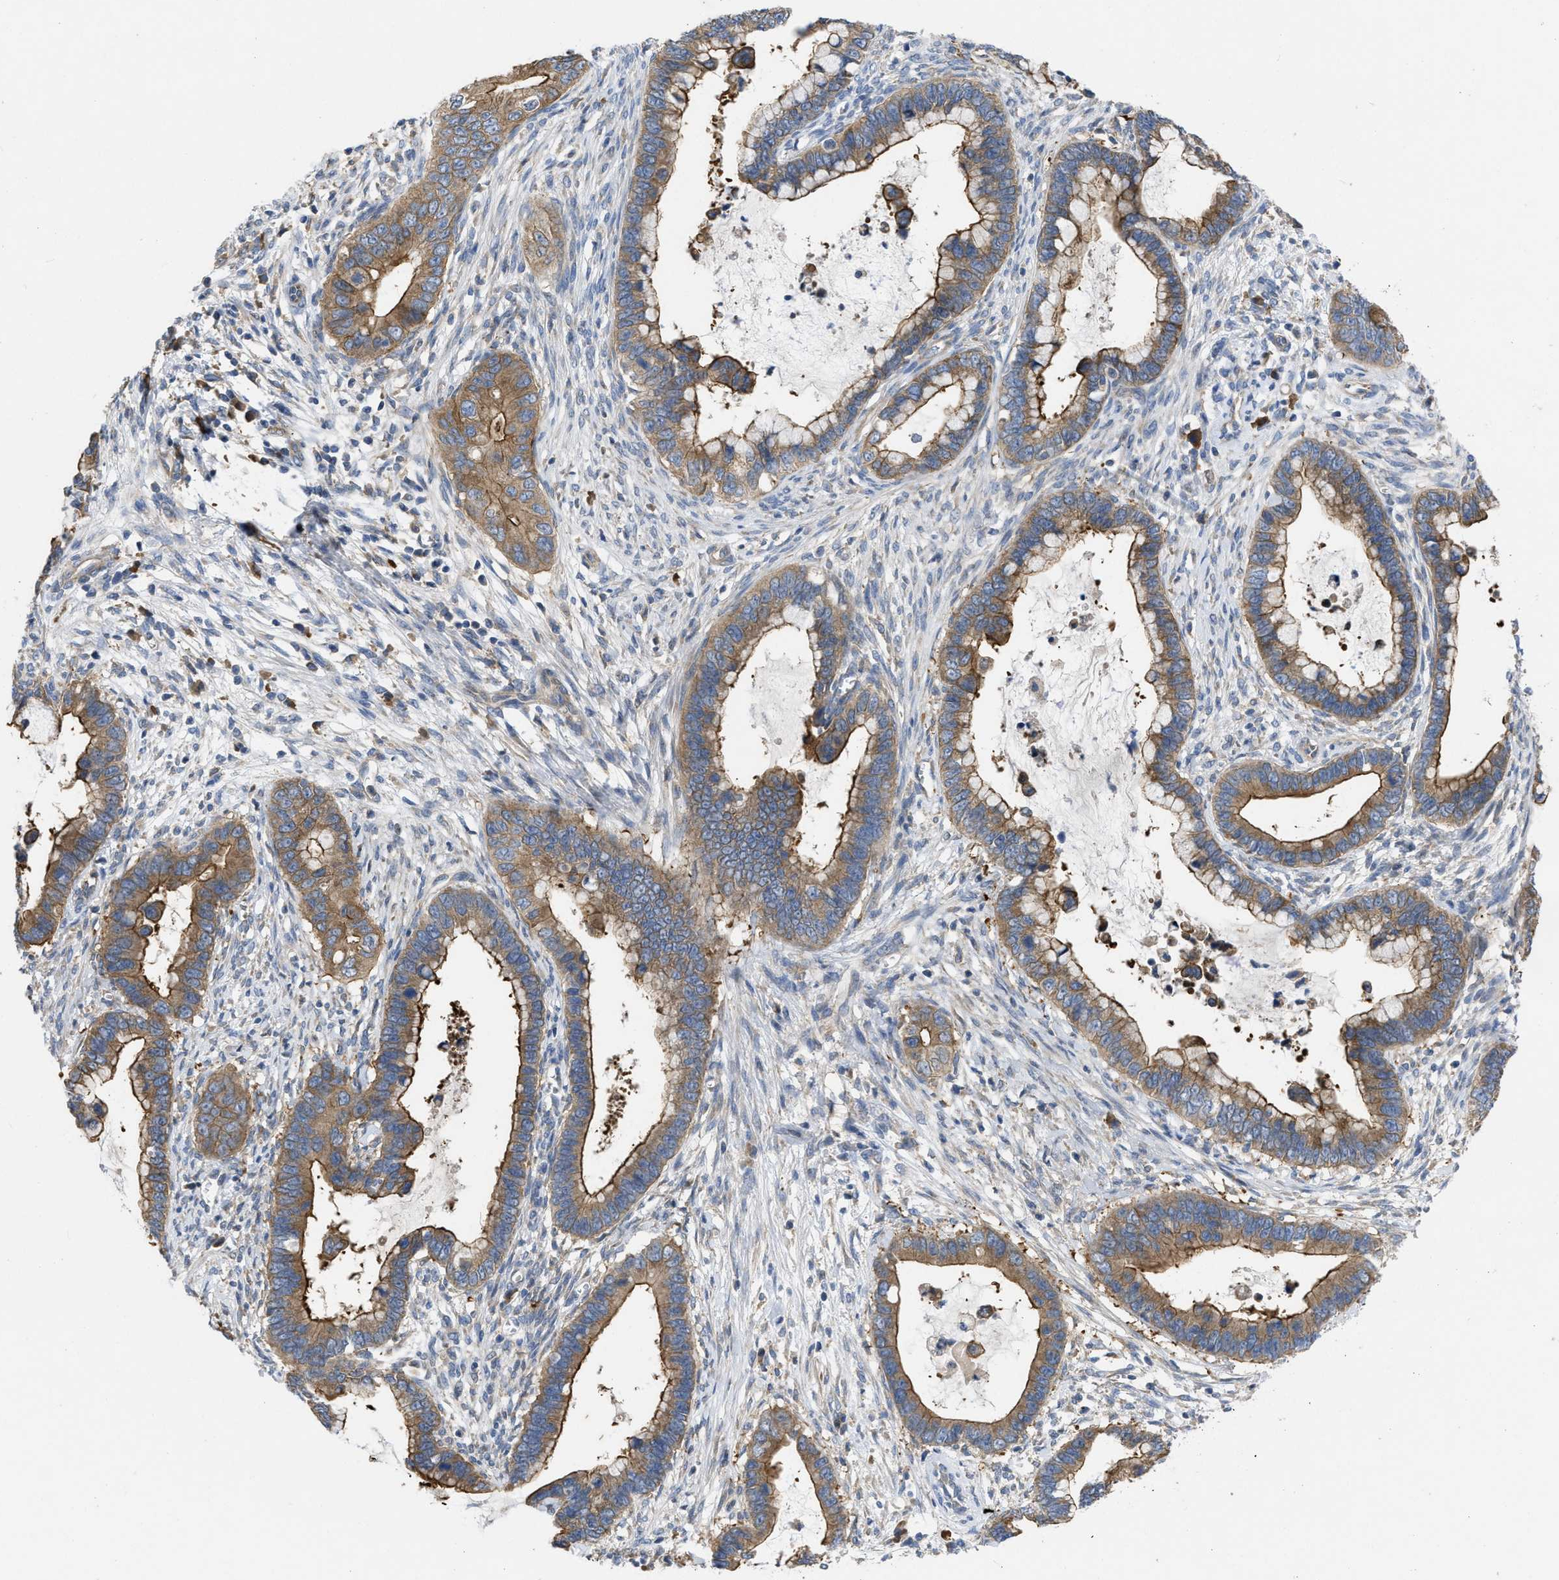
{"staining": {"intensity": "strong", "quantity": ">75%", "location": "cytoplasmic/membranous"}, "tissue": "cervical cancer", "cell_type": "Tumor cells", "image_type": "cancer", "snomed": [{"axis": "morphology", "description": "Adenocarcinoma, NOS"}, {"axis": "topography", "description": "Cervix"}], "caption": "Protein staining exhibits strong cytoplasmic/membranous staining in approximately >75% of tumor cells in cervical adenocarcinoma.", "gene": "TMEM131", "patient": {"sex": "female", "age": 44}}